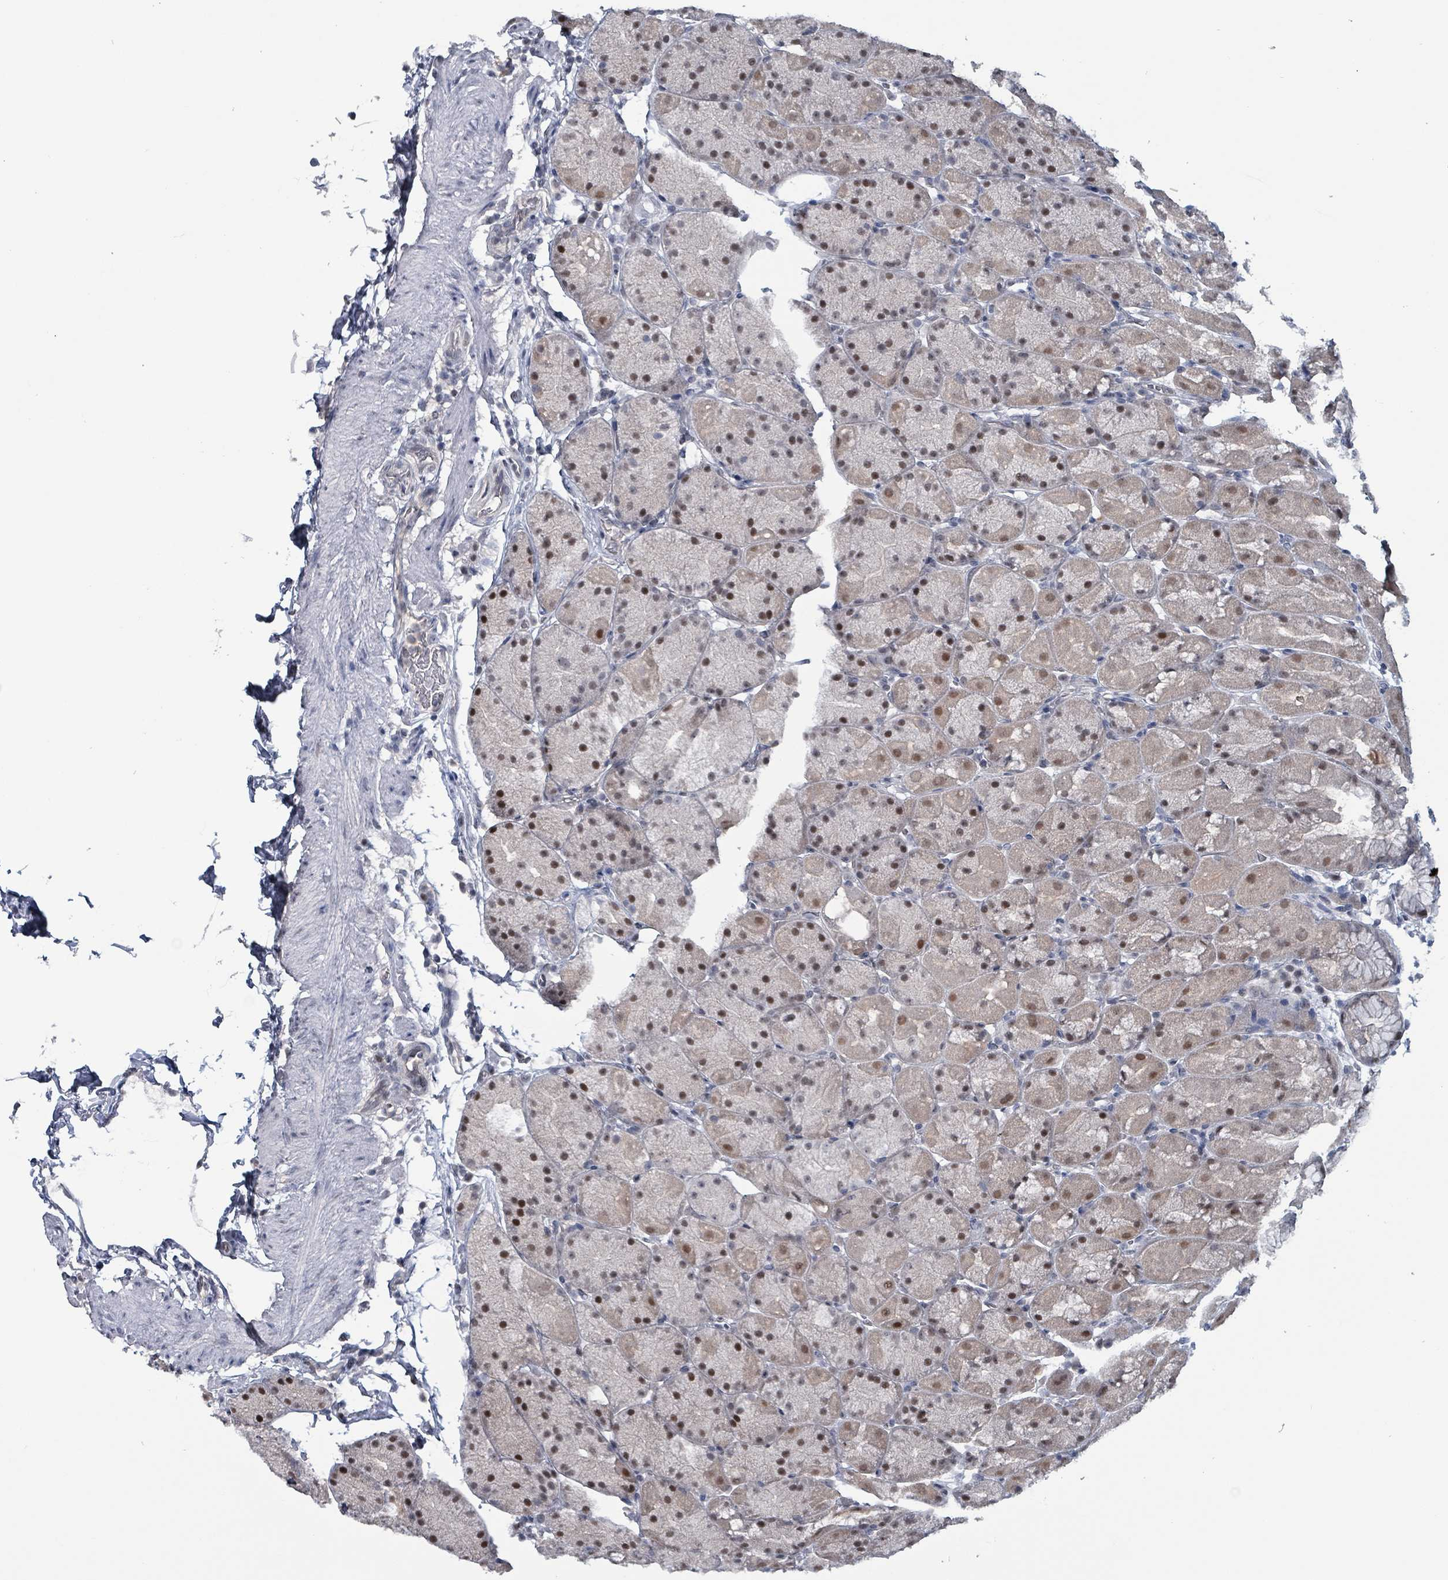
{"staining": {"intensity": "moderate", "quantity": "<25%", "location": "nuclear"}, "tissue": "stomach", "cell_type": "Glandular cells", "image_type": "normal", "snomed": [{"axis": "morphology", "description": "Normal tissue, NOS"}, {"axis": "topography", "description": "Stomach, upper"}, {"axis": "topography", "description": "Stomach, lower"}], "caption": "Immunohistochemistry (IHC) histopathology image of unremarkable human stomach stained for a protein (brown), which shows low levels of moderate nuclear expression in approximately <25% of glandular cells.", "gene": "BIVM", "patient": {"sex": "male", "age": 67}}